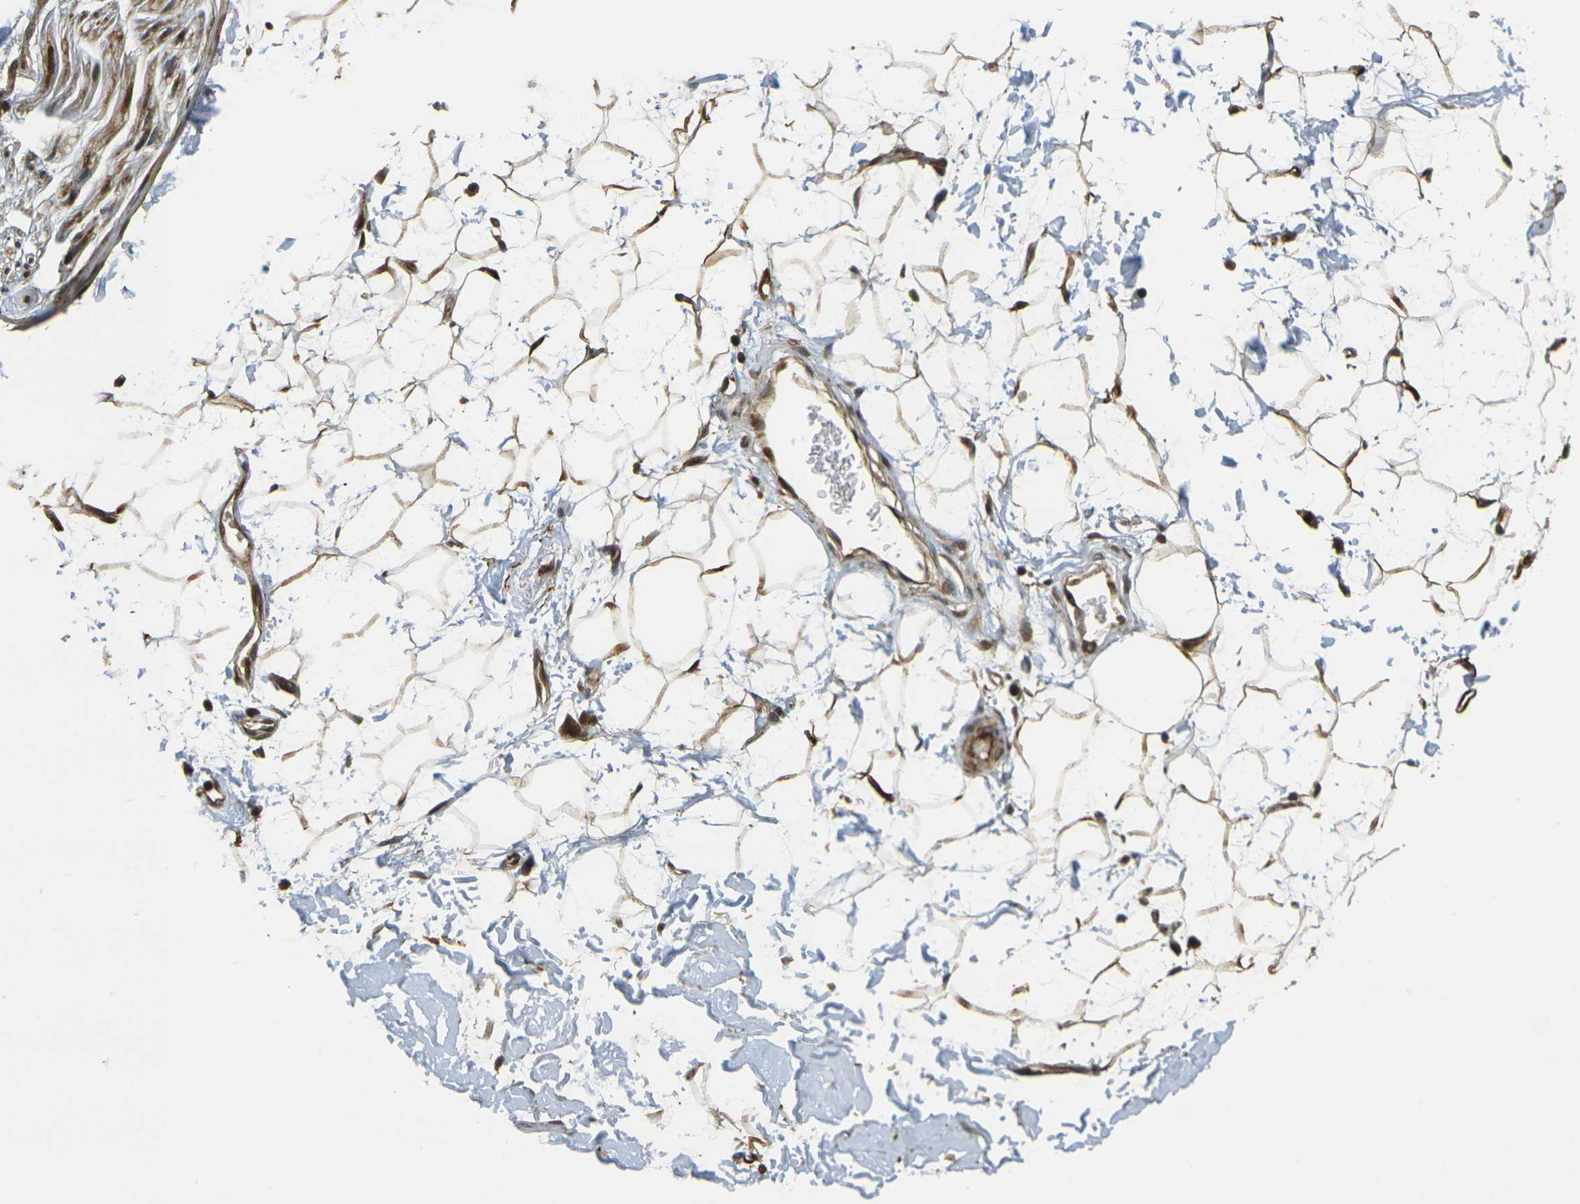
{"staining": {"intensity": "moderate", "quantity": ">75%", "location": "cytoplasmic/membranous"}, "tissue": "adipose tissue", "cell_type": "Adipocytes", "image_type": "normal", "snomed": [{"axis": "morphology", "description": "Normal tissue, NOS"}, {"axis": "topography", "description": "Soft tissue"}], "caption": "A high-resolution photomicrograph shows immunohistochemistry (IHC) staining of normal adipose tissue, which demonstrates moderate cytoplasmic/membranous positivity in approximately >75% of adipocytes.", "gene": "KLHL8", "patient": {"sex": "male", "age": 72}}